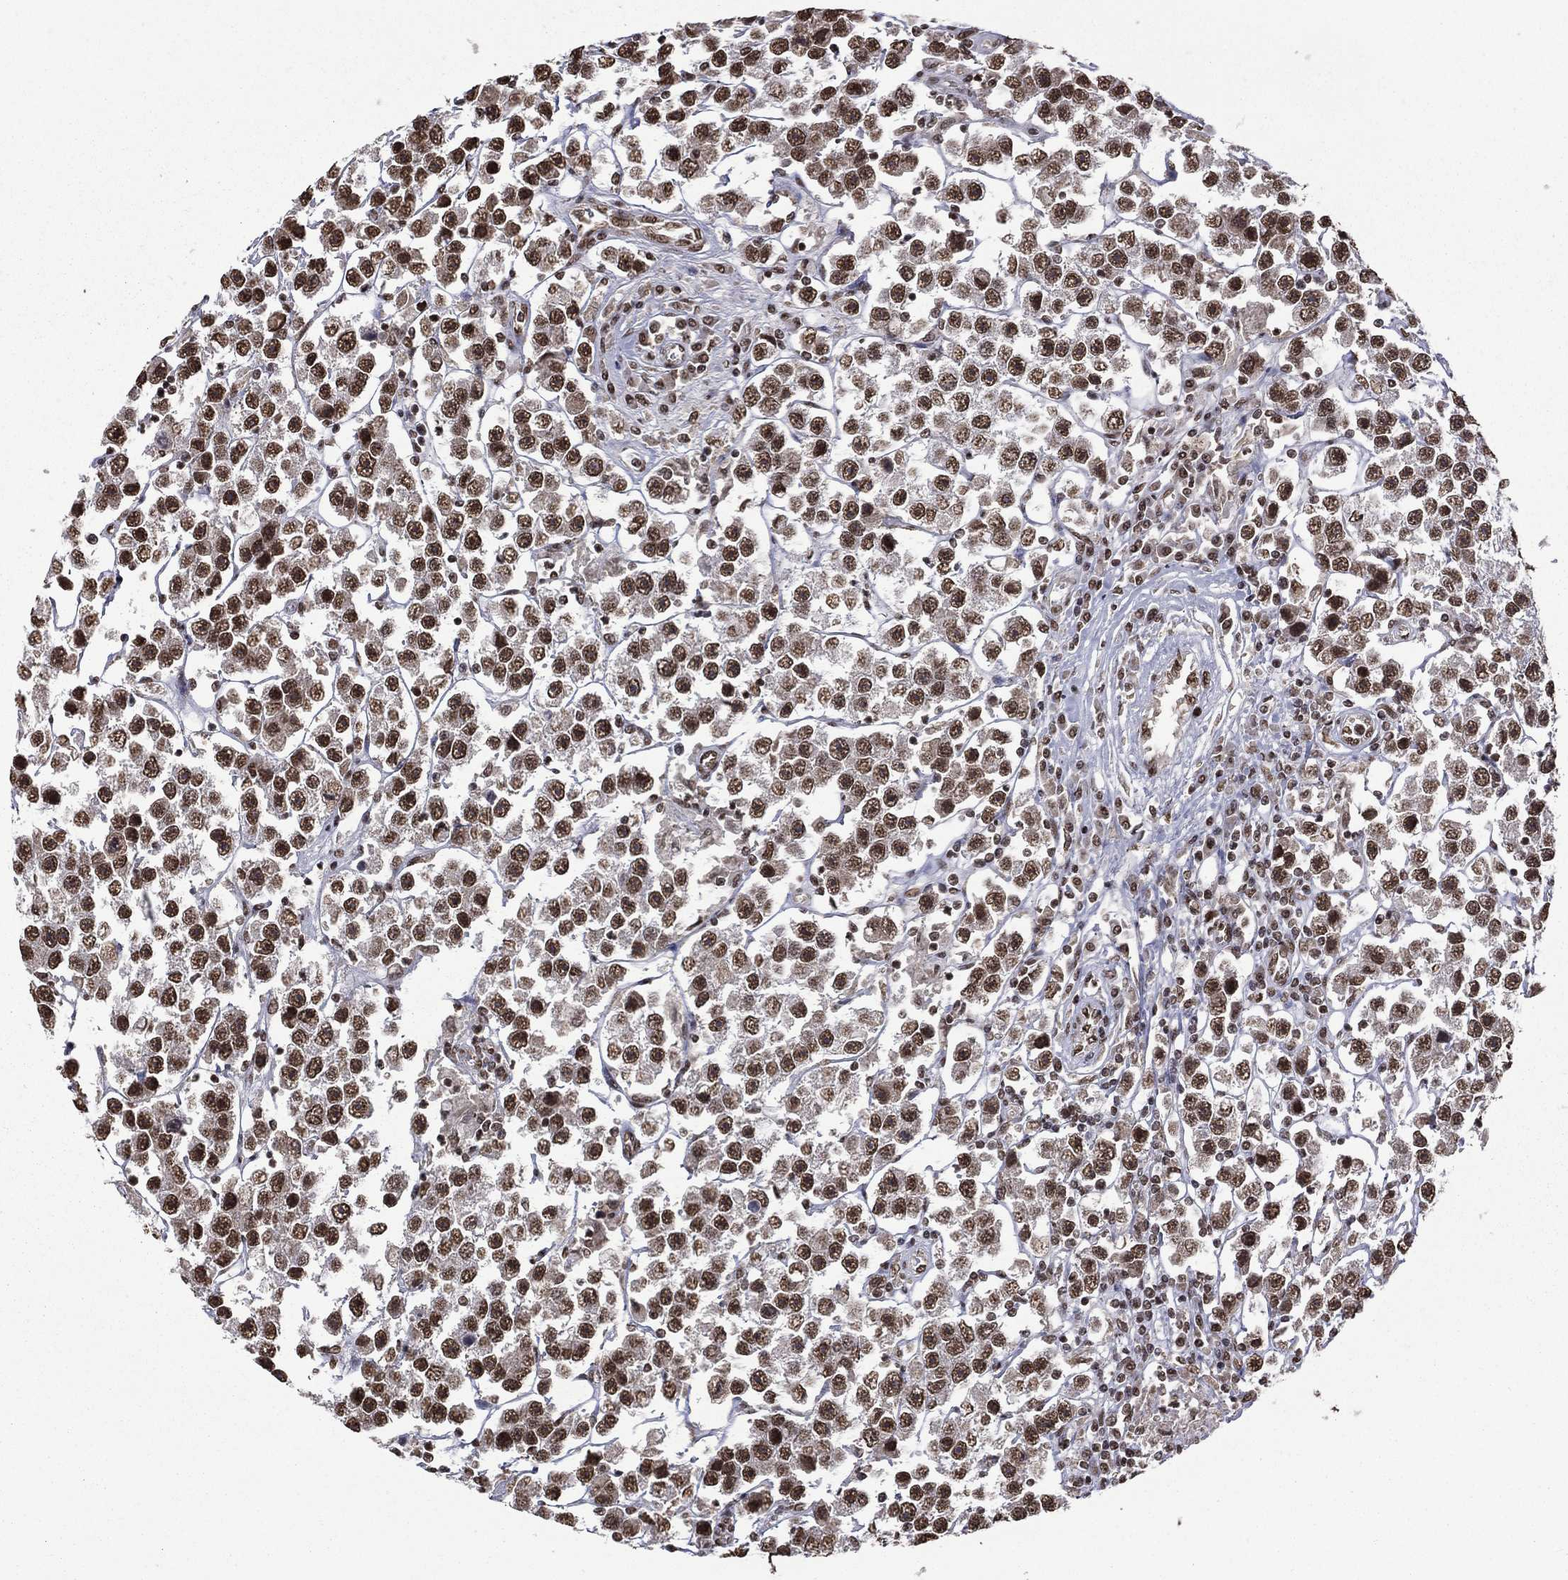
{"staining": {"intensity": "strong", "quantity": ">75%", "location": "nuclear"}, "tissue": "testis cancer", "cell_type": "Tumor cells", "image_type": "cancer", "snomed": [{"axis": "morphology", "description": "Seminoma, NOS"}, {"axis": "topography", "description": "Testis"}], "caption": "Immunohistochemistry (DAB (3,3'-diaminobenzidine)) staining of human seminoma (testis) shows strong nuclear protein expression in about >75% of tumor cells.", "gene": "C5orf24", "patient": {"sex": "male", "age": 45}}